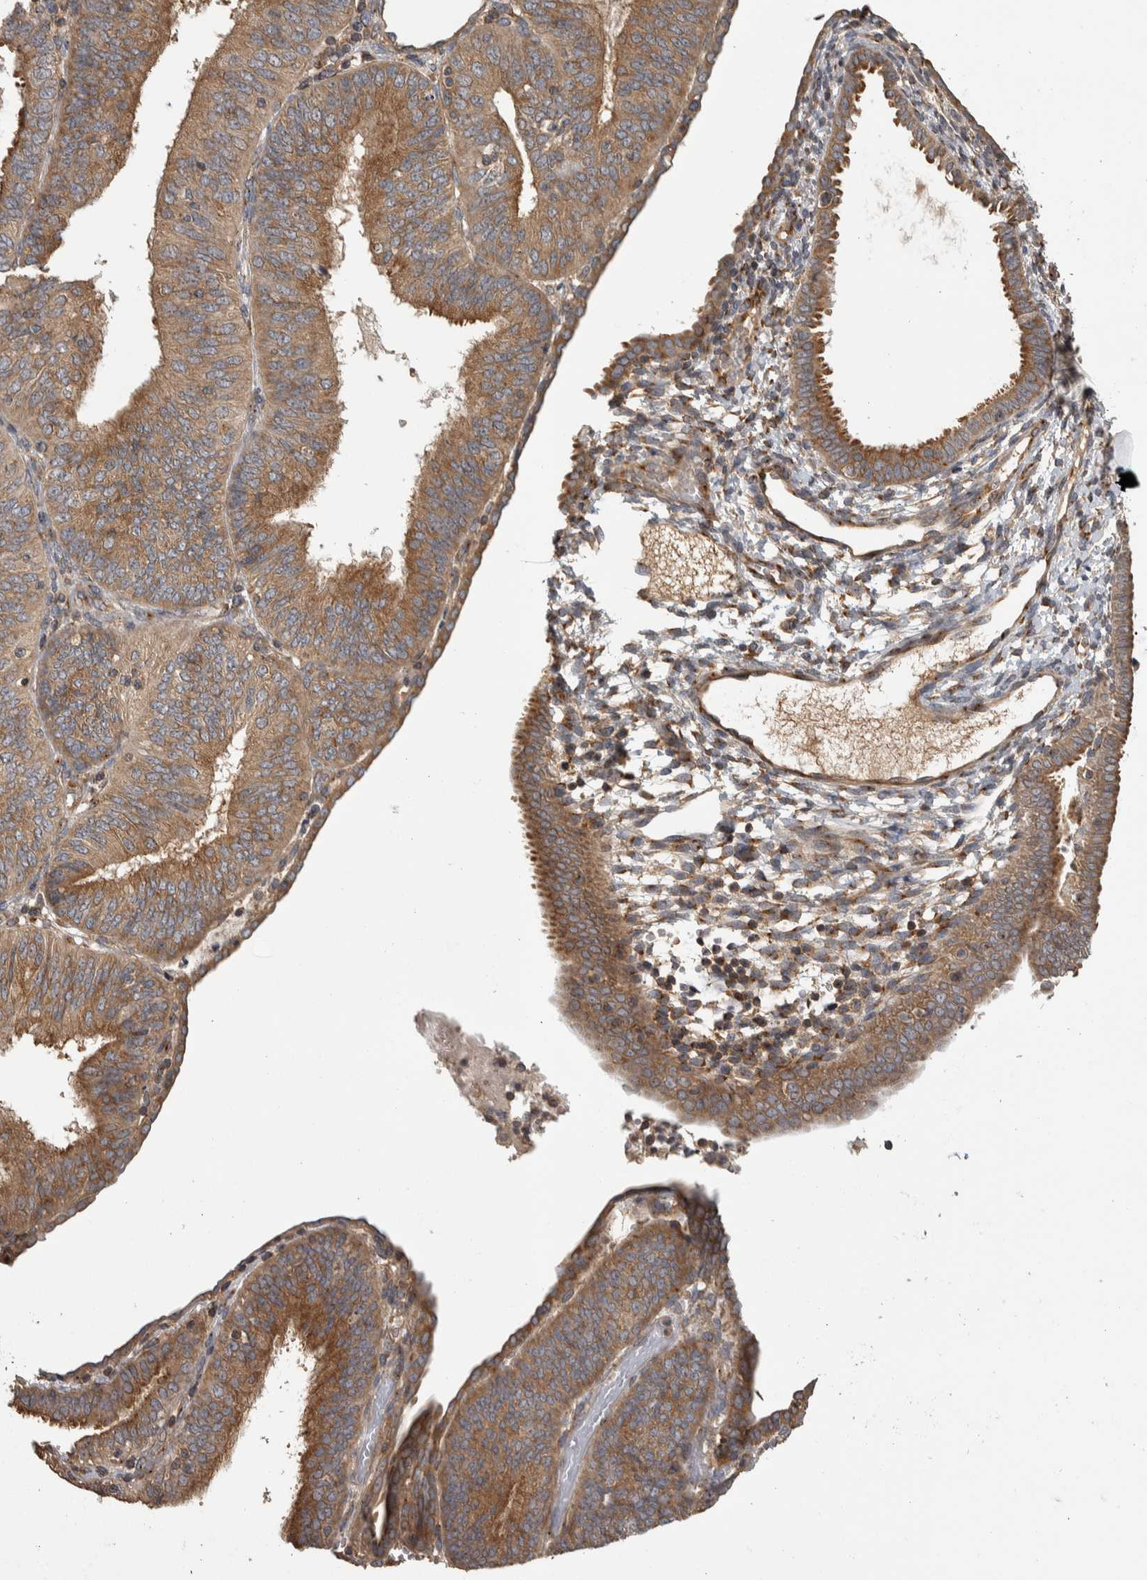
{"staining": {"intensity": "moderate", "quantity": ">75%", "location": "cytoplasmic/membranous"}, "tissue": "endometrial cancer", "cell_type": "Tumor cells", "image_type": "cancer", "snomed": [{"axis": "morphology", "description": "Adenocarcinoma, NOS"}, {"axis": "topography", "description": "Endometrium"}], "caption": "A high-resolution image shows immunohistochemistry staining of adenocarcinoma (endometrial), which displays moderate cytoplasmic/membranous expression in about >75% of tumor cells. Nuclei are stained in blue.", "gene": "IFRD1", "patient": {"sex": "female", "age": 58}}